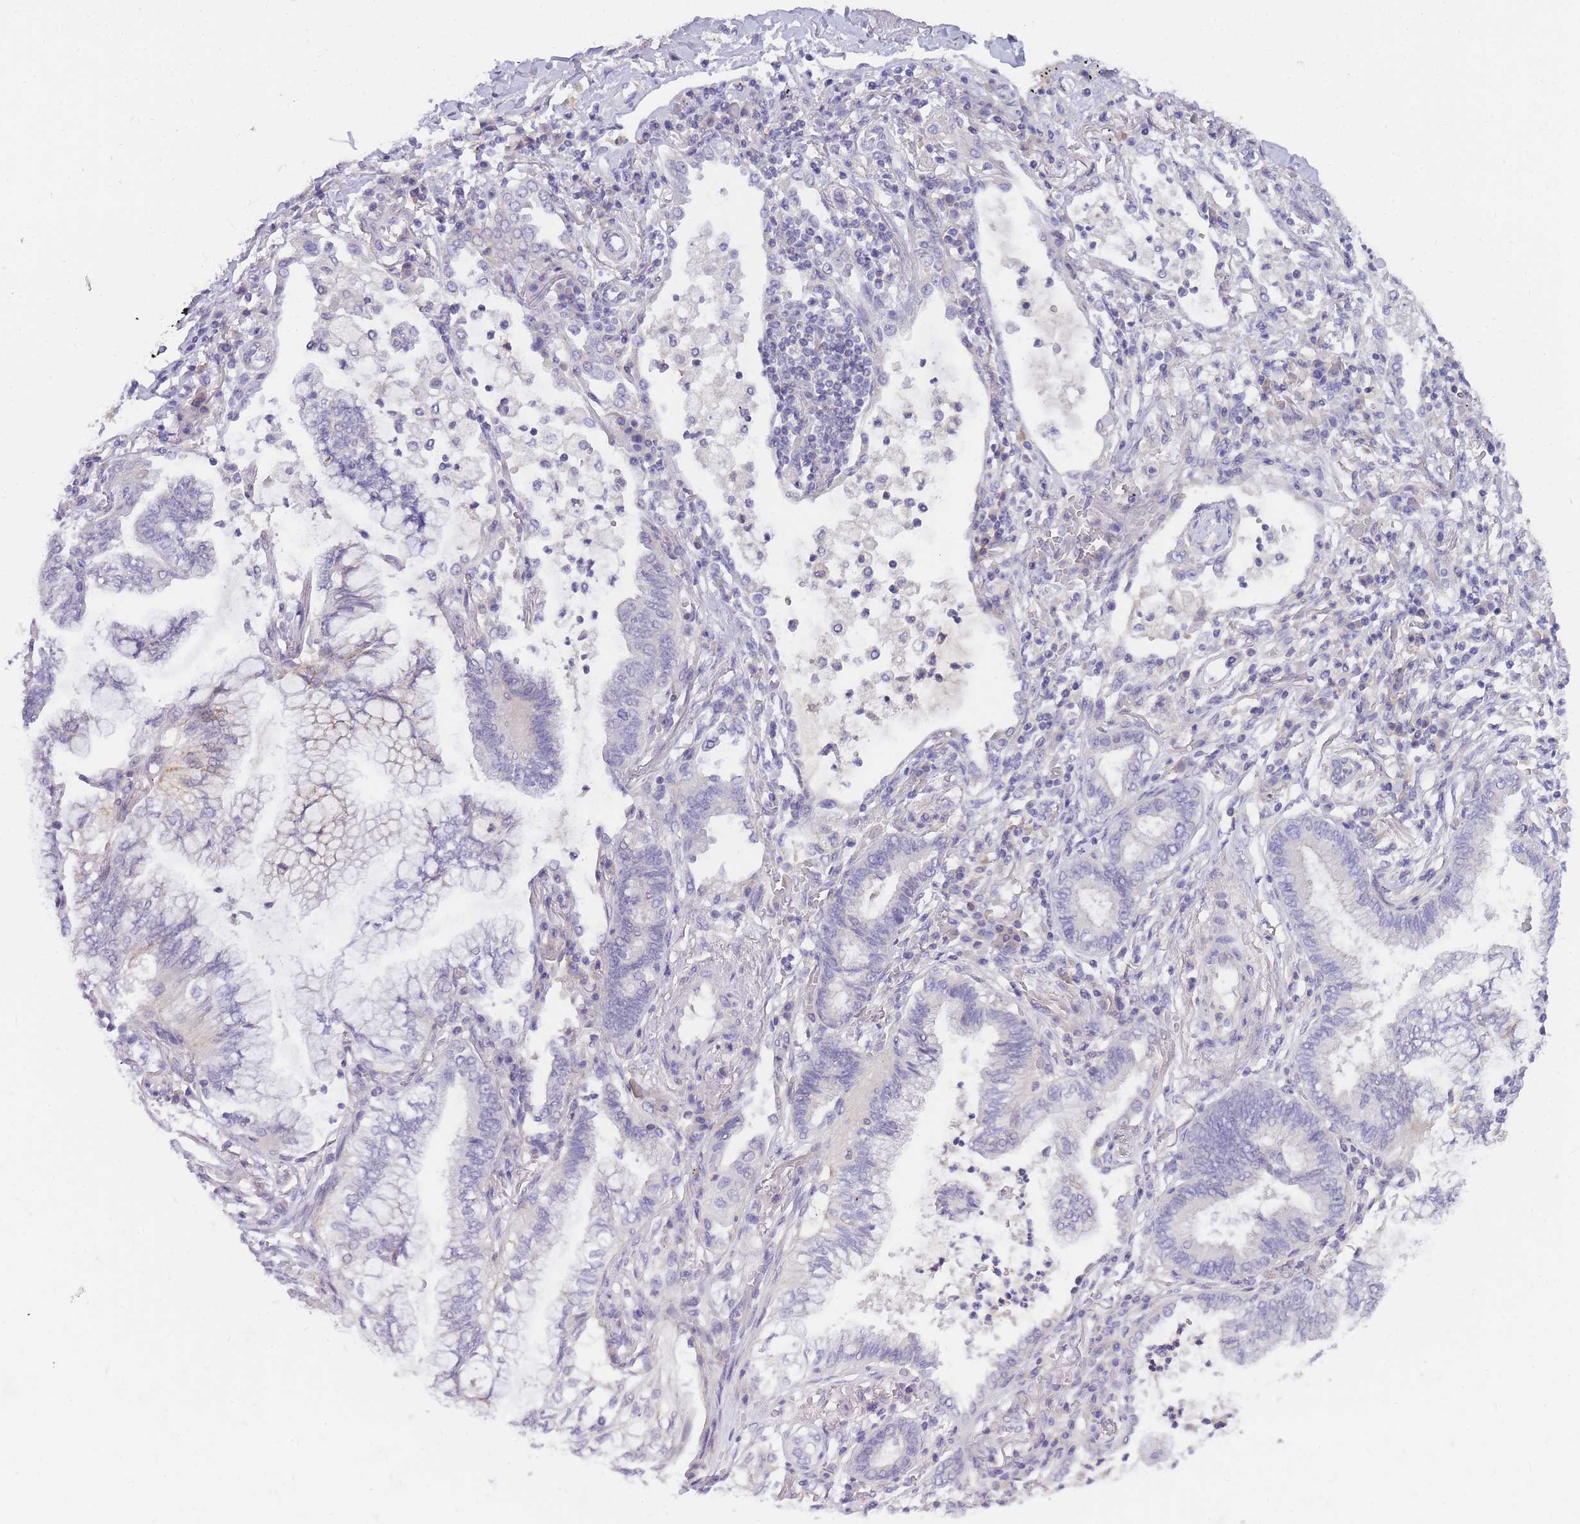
{"staining": {"intensity": "negative", "quantity": "none", "location": "none"}, "tissue": "lung cancer", "cell_type": "Tumor cells", "image_type": "cancer", "snomed": [{"axis": "morphology", "description": "Adenocarcinoma, NOS"}, {"axis": "topography", "description": "Lung"}], "caption": "A high-resolution histopathology image shows immunohistochemistry staining of lung cancer (adenocarcinoma), which displays no significant staining in tumor cells.", "gene": "PRR23B", "patient": {"sex": "female", "age": 70}}